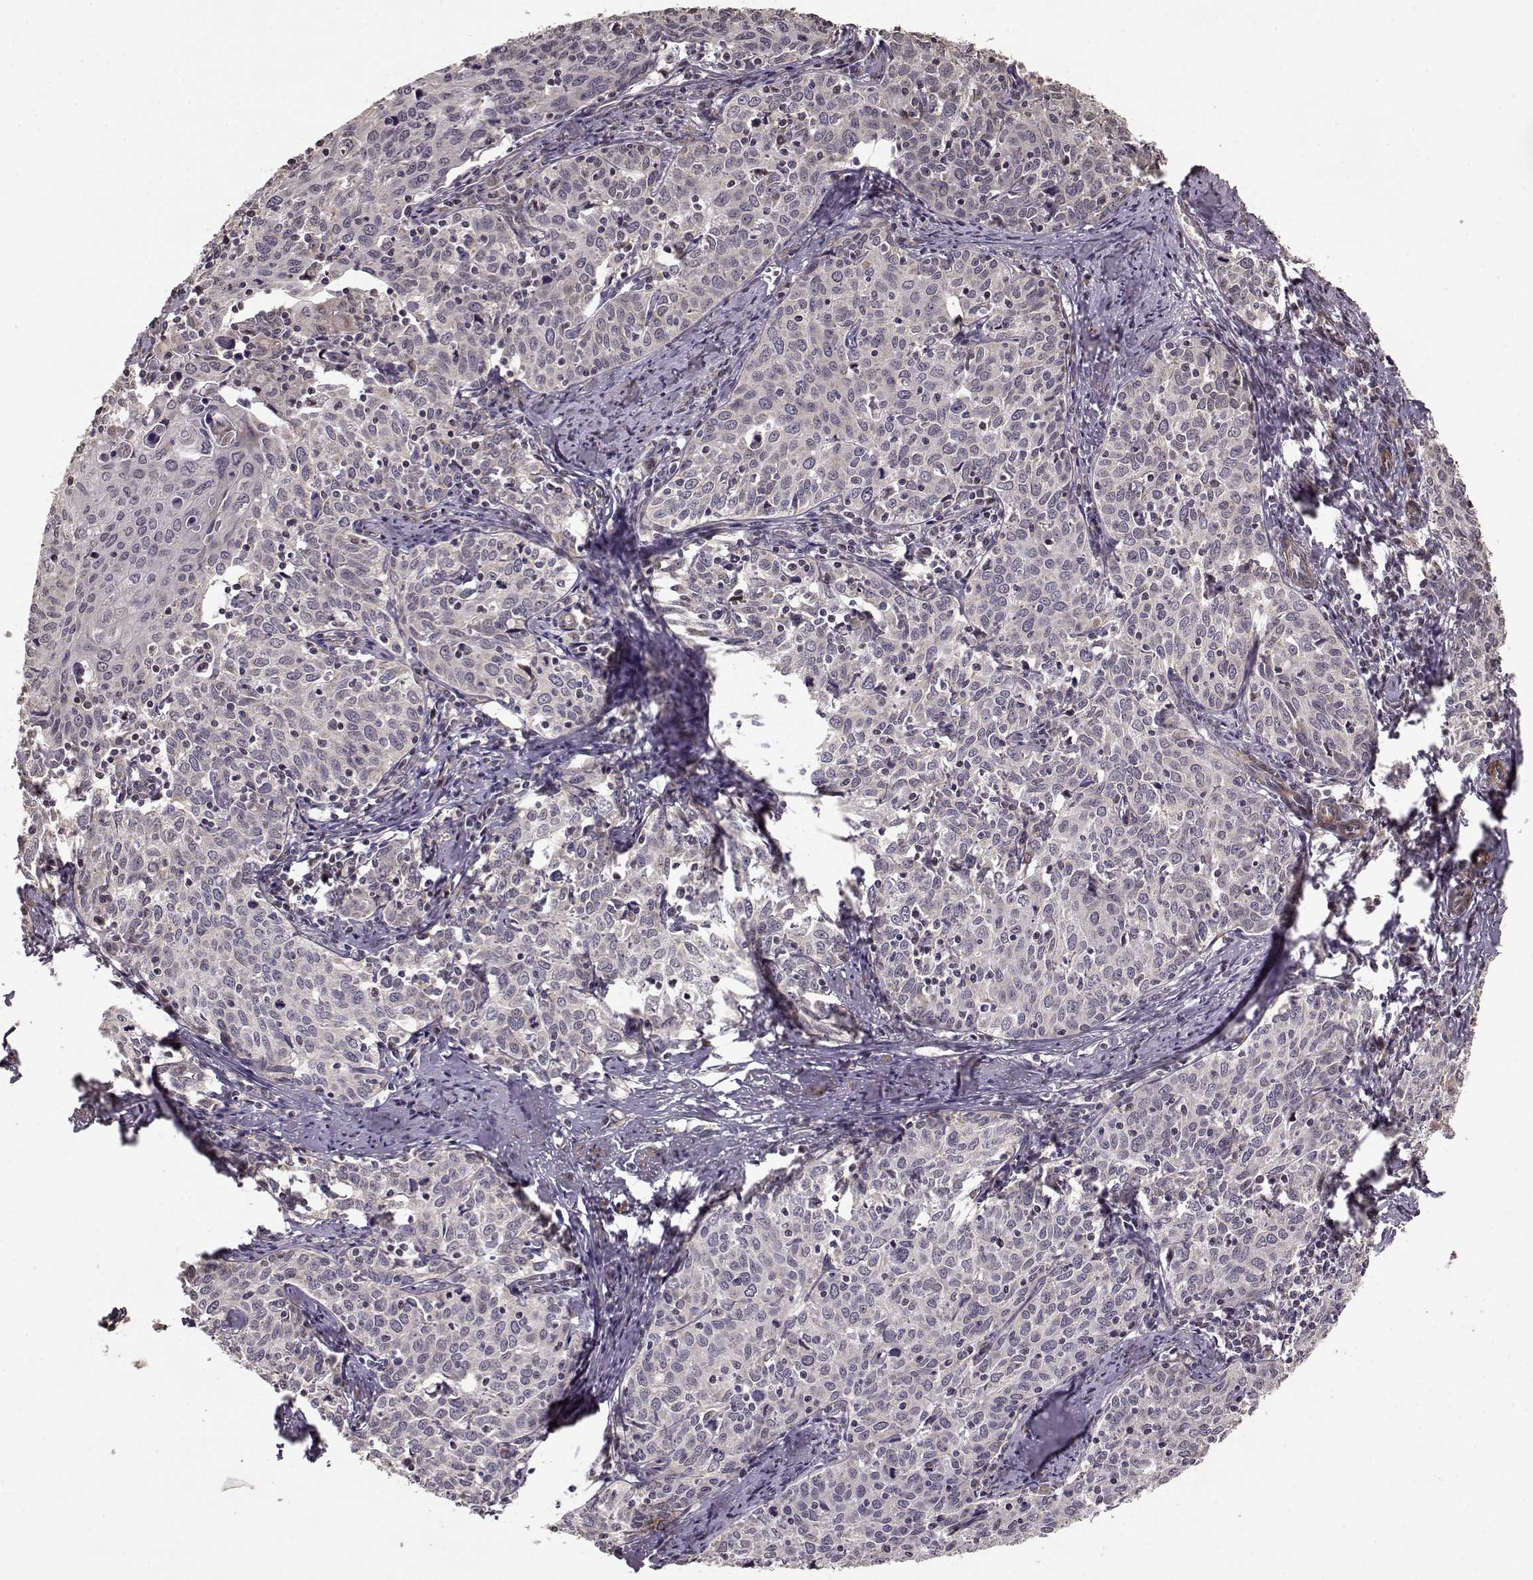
{"staining": {"intensity": "negative", "quantity": "none", "location": "none"}, "tissue": "cervical cancer", "cell_type": "Tumor cells", "image_type": "cancer", "snomed": [{"axis": "morphology", "description": "Squamous cell carcinoma, NOS"}, {"axis": "topography", "description": "Cervix"}], "caption": "This is a image of immunohistochemistry (IHC) staining of cervical cancer (squamous cell carcinoma), which shows no positivity in tumor cells.", "gene": "BACH2", "patient": {"sex": "female", "age": 62}}